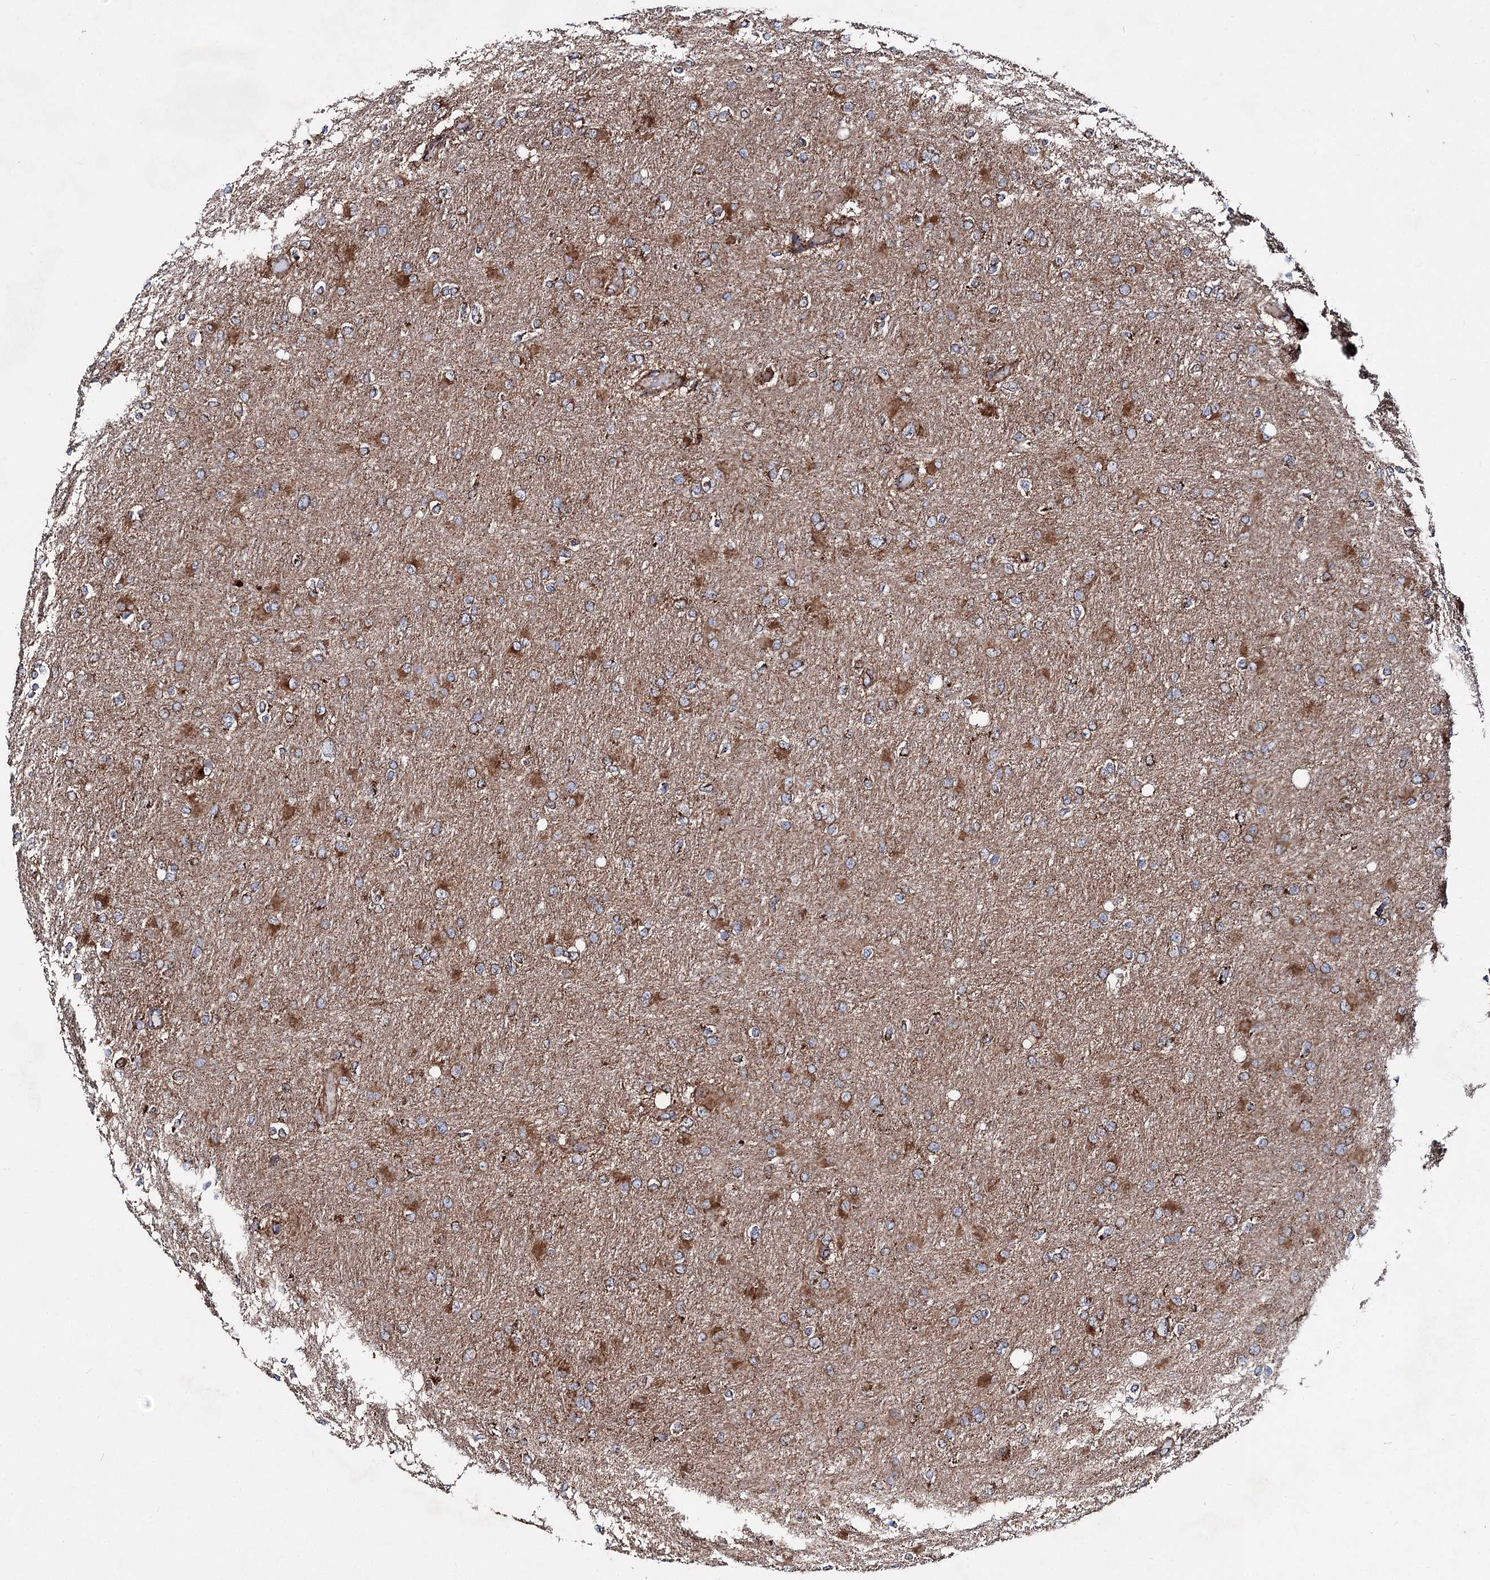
{"staining": {"intensity": "moderate", "quantity": ">75%", "location": "cytoplasmic/membranous"}, "tissue": "glioma", "cell_type": "Tumor cells", "image_type": "cancer", "snomed": [{"axis": "morphology", "description": "Glioma, malignant, High grade"}, {"axis": "topography", "description": "Cerebral cortex"}], "caption": "Glioma tissue reveals moderate cytoplasmic/membranous staining in about >75% of tumor cells (IHC, brightfield microscopy, high magnification).", "gene": "MSANTD2", "patient": {"sex": "female", "age": 36}}